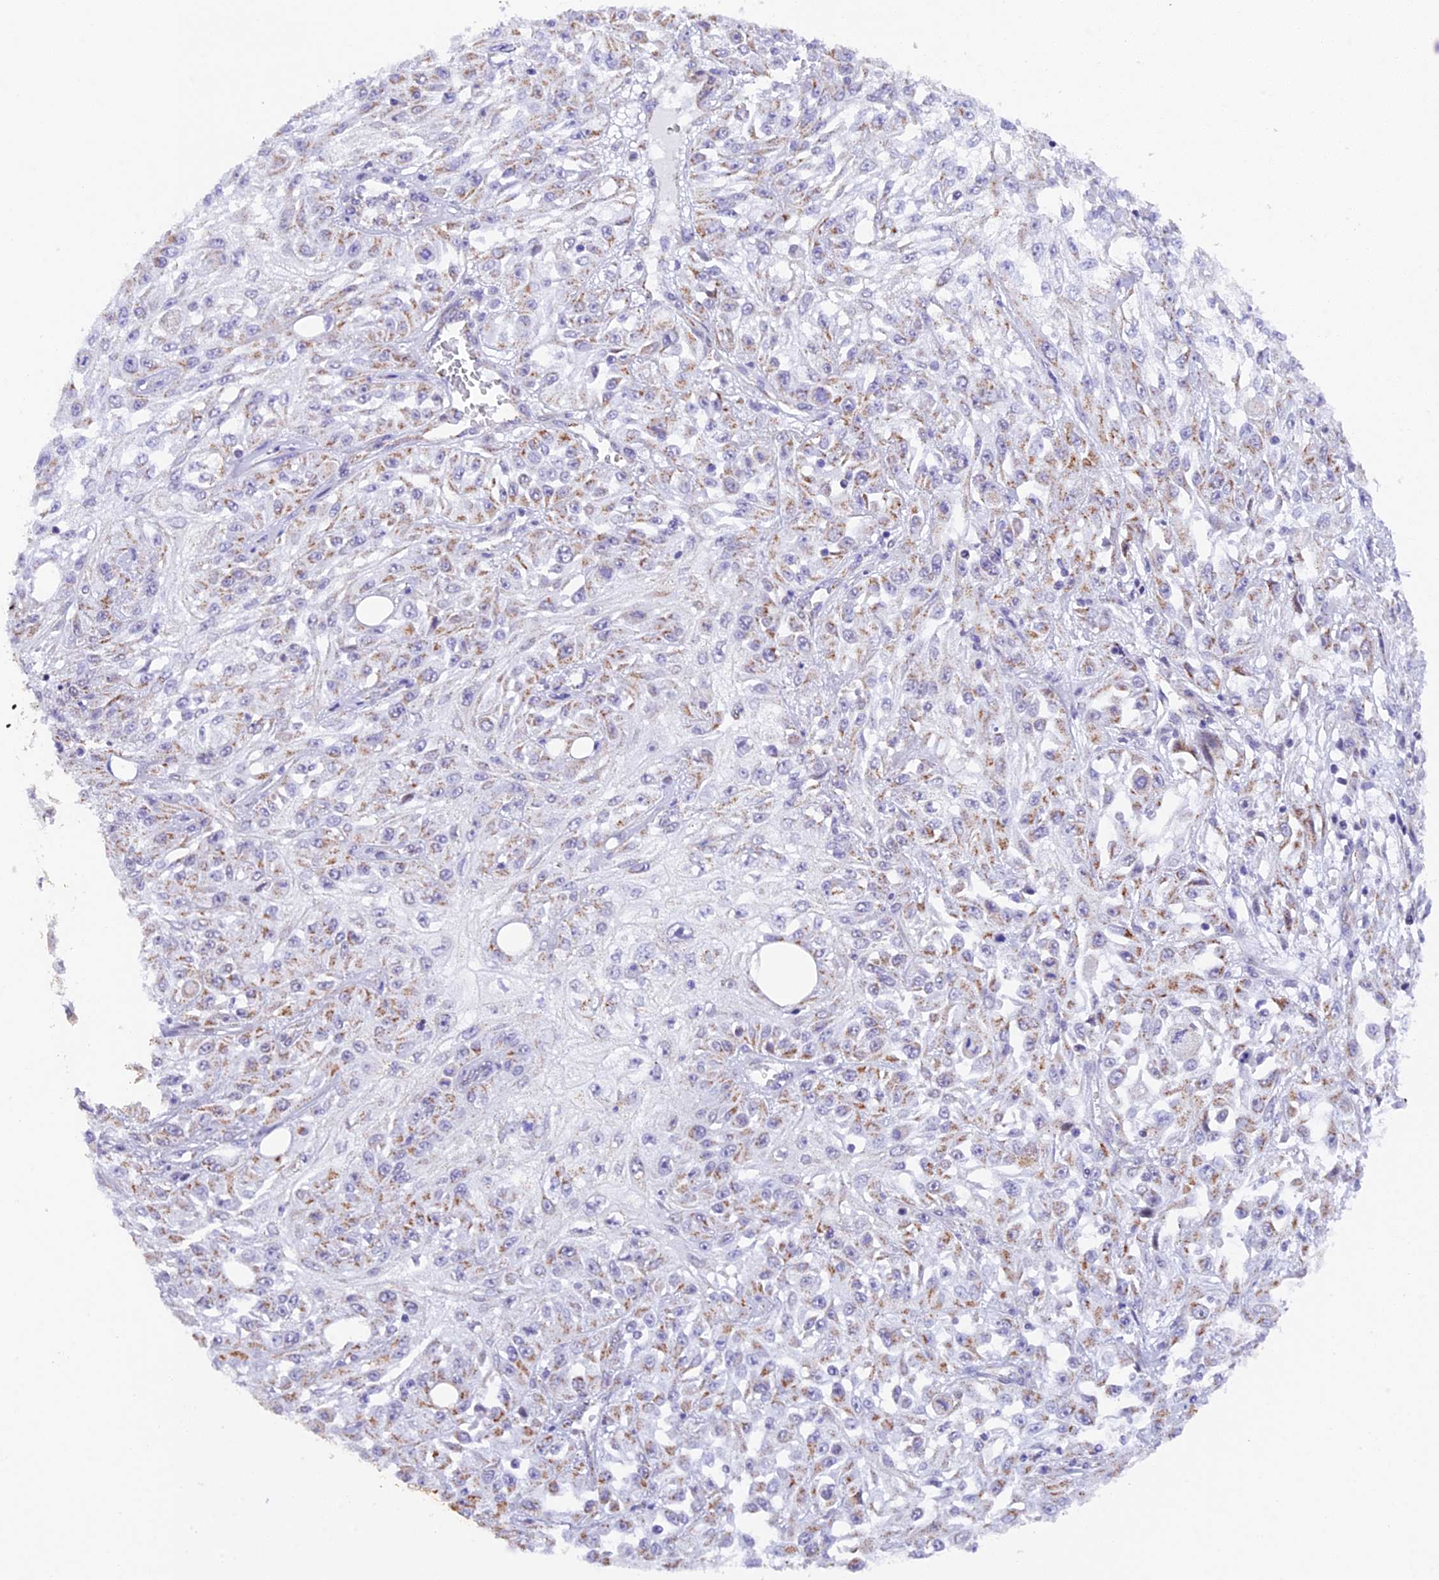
{"staining": {"intensity": "moderate", "quantity": "25%-75%", "location": "cytoplasmic/membranous"}, "tissue": "skin cancer", "cell_type": "Tumor cells", "image_type": "cancer", "snomed": [{"axis": "morphology", "description": "Squamous cell carcinoma, NOS"}, {"axis": "morphology", "description": "Squamous cell carcinoma, metastatic, NOS"}, {"axis": "topography", "description": "Skin"}, {"axis": "topography", "description": "Lymph node"}], "caption": "This is a photomicrograph of IHC staining of skin squamous cell carcinoma, which shows moderate positivity in the cytoplasmic/membranous of tumor cells.", "gene": "TFAM", "patient": {"sex": "male", "age": 75}}